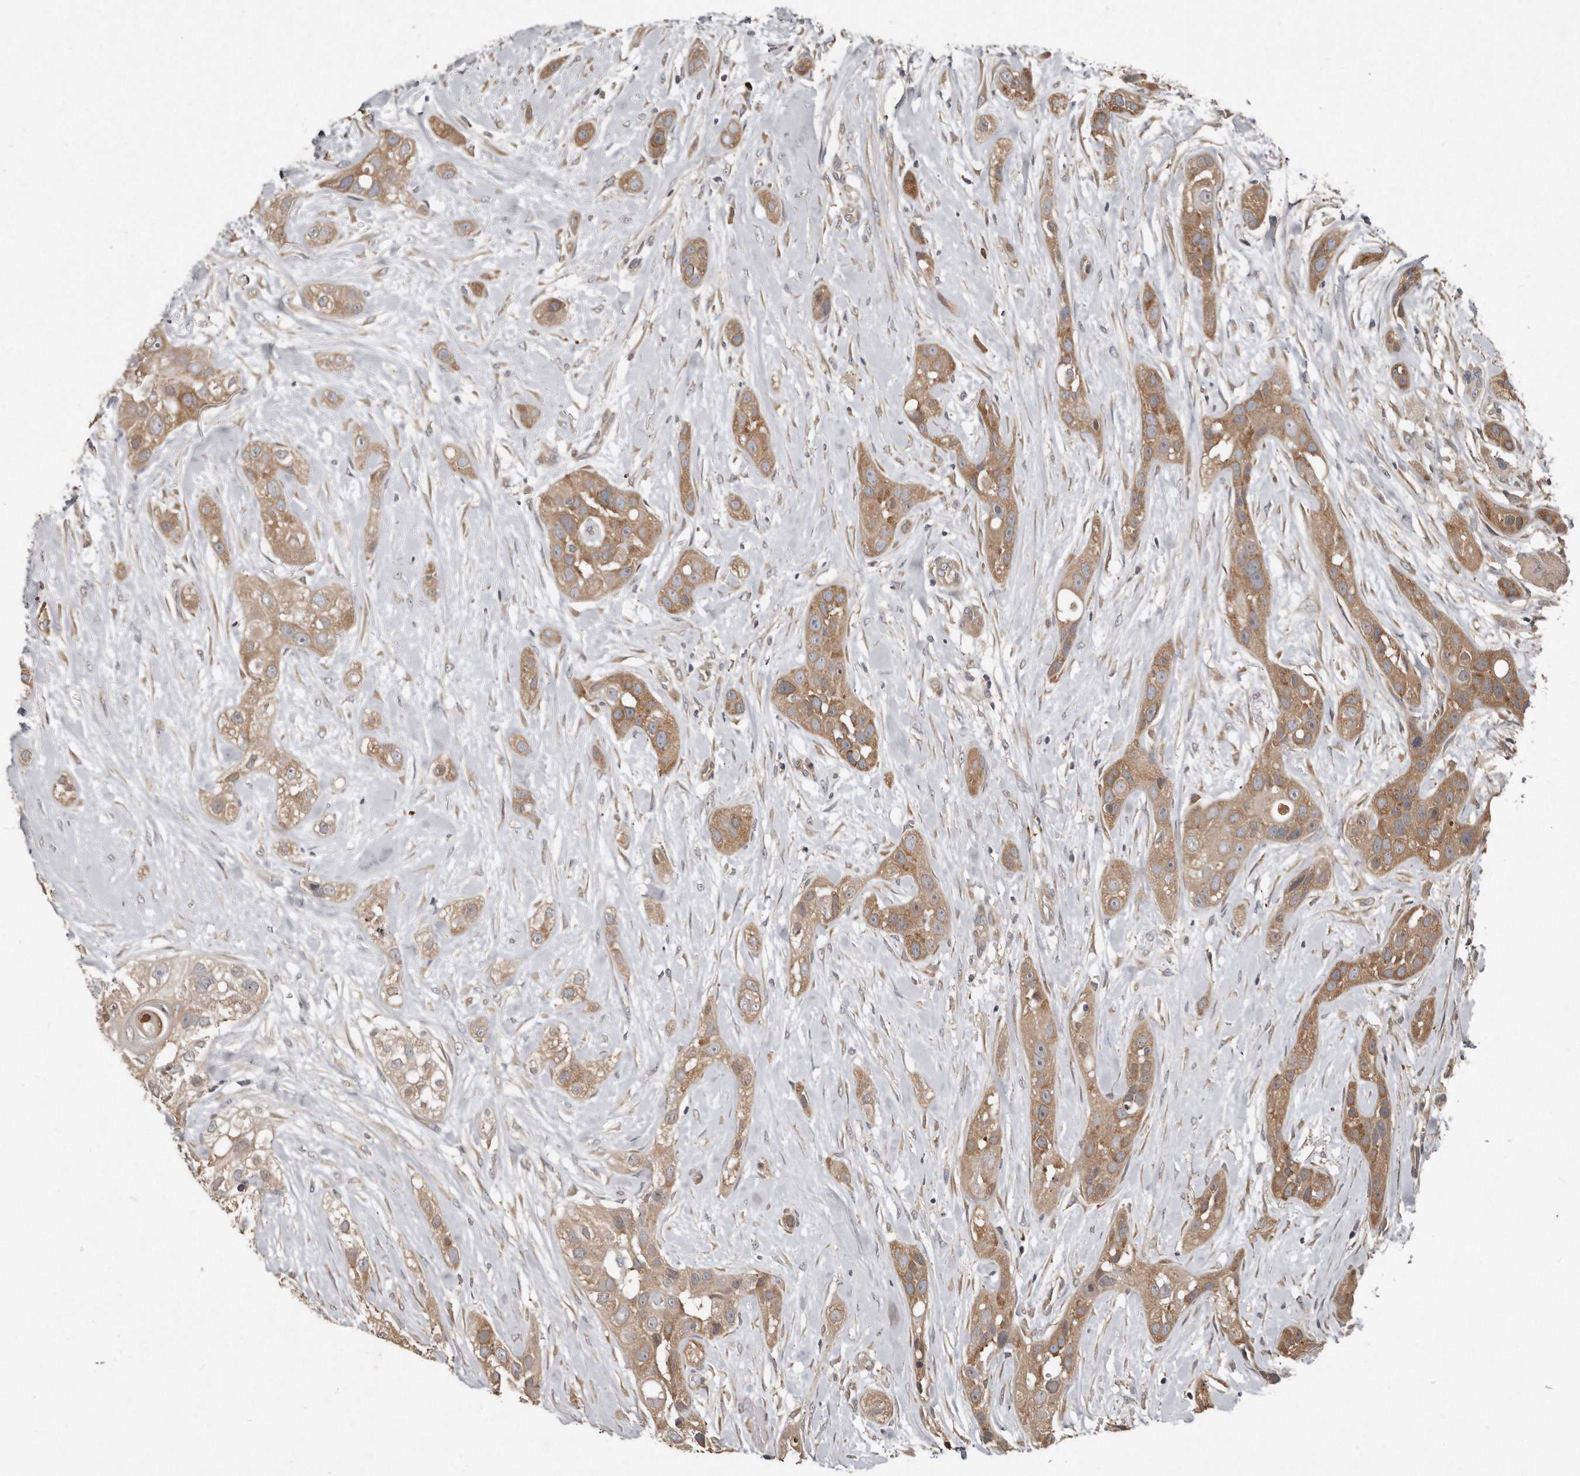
{"staining": {"intensity": "moderate", "quantity": ">75%", "location": "cytoplasmic/membranous"}, "tissue": "head and neck cancer", "cell_type": "Tumor cells", "image_type": "cancer", "snomed": [{"axis": "morphology", "description": "Normal tissue, NOS"}, {"axis": "morphology", "description": "Squamous cell carcinoma, NOS"}, {"axis": "topography", "description": "Skeletal muscle"}, {"axis": "topography", "description": "Head-Neck"}], "caption": "High-magnification brightfield microscopy of head and neck cancer stained with DAB (brown) and counterstained with hematoxylin (blue). tumor cells exhibit moderate cytoplasmic/membranous positivity is present in about>75% of cells.", "gene": "AKNAD1", "patient": {"sex": "male", "age": 51}}